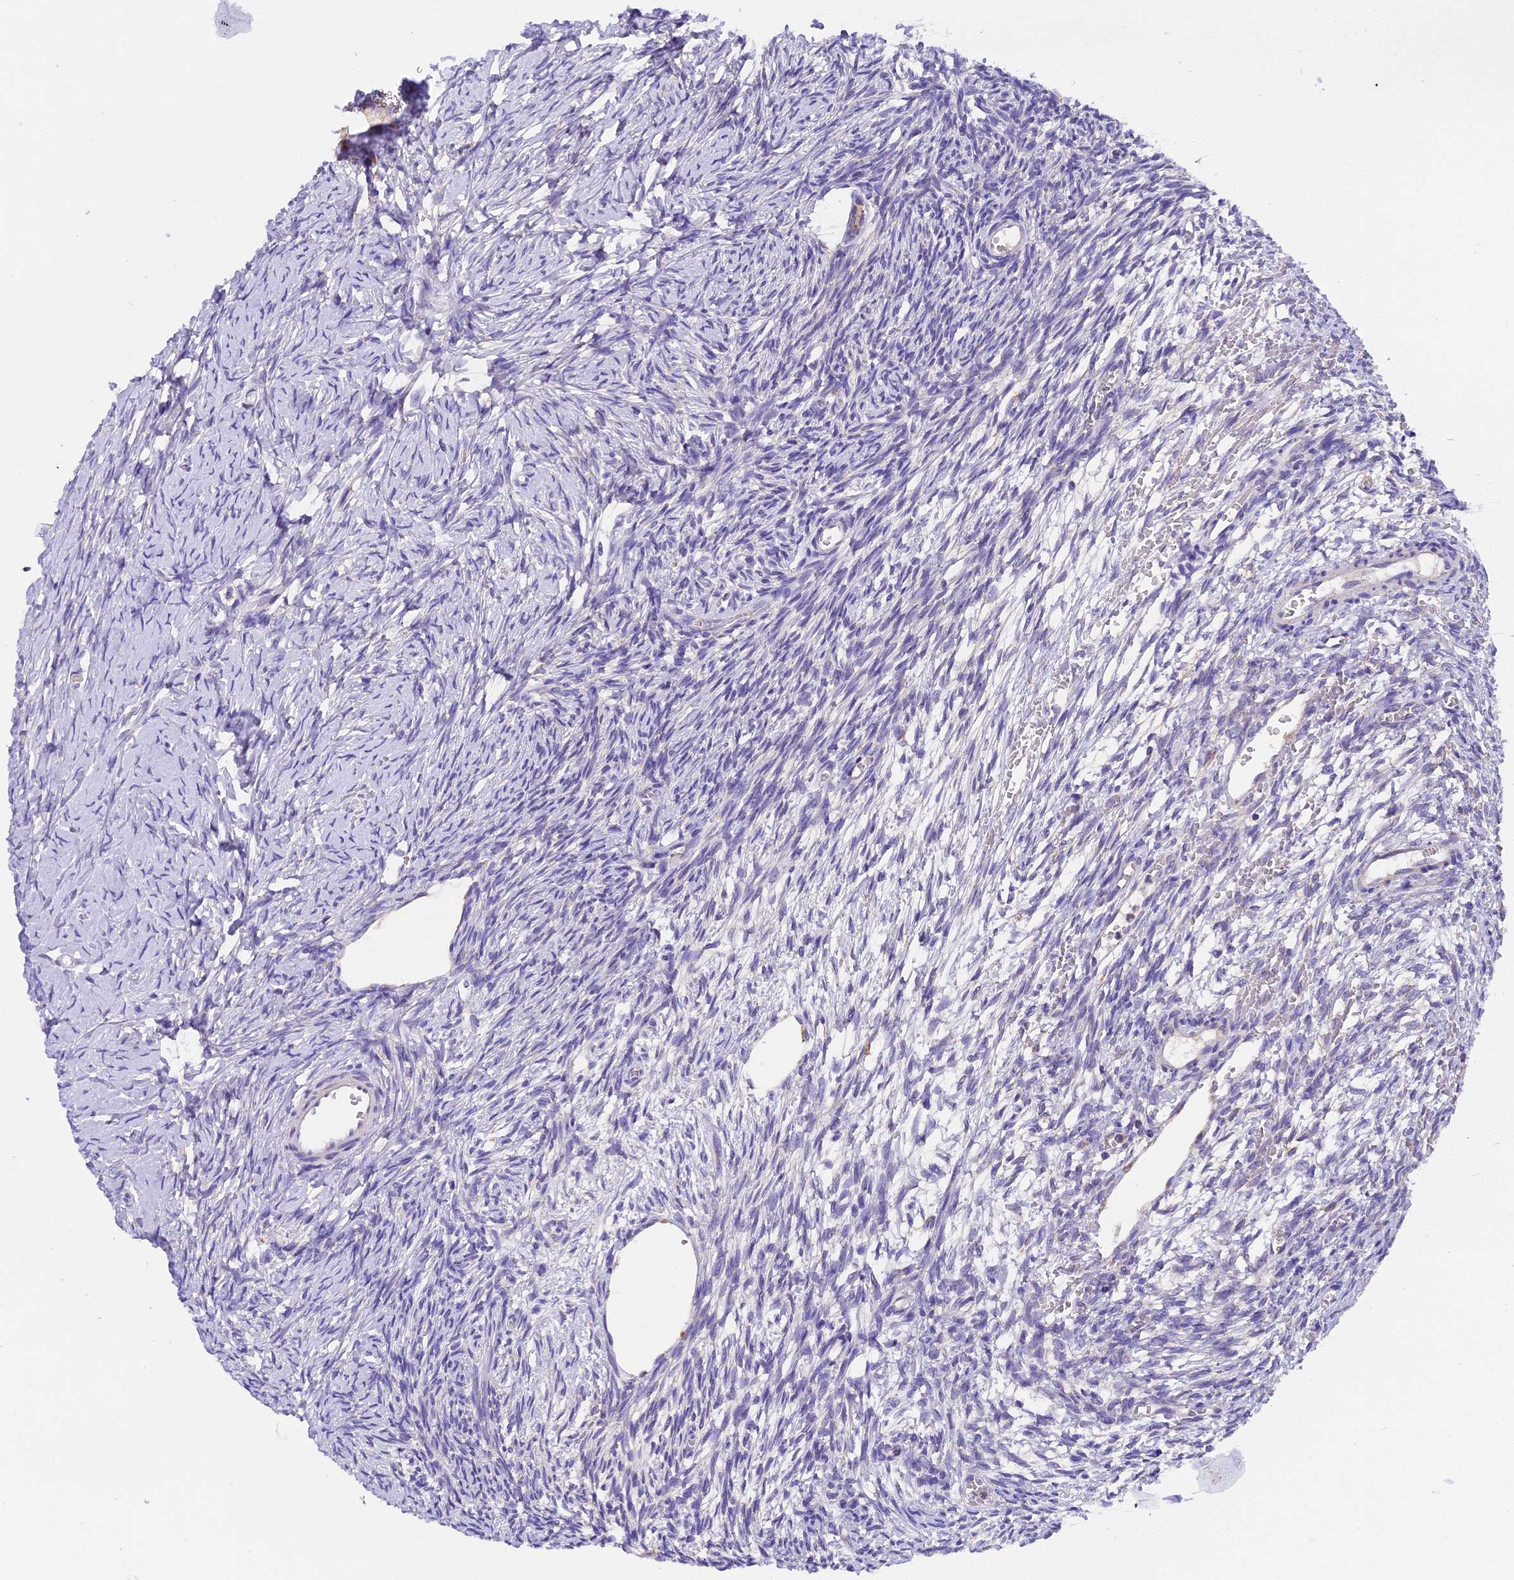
{"staining": {"intensity": "negative", "quantity": "none", "location": "none"}, "tissue": "ovary", "cell_type": "Follicle cells", "image_type": "normal", "snomed": [{"axis": "morphology", "description": "Normal tissue, NOS"}, {"axis": "topography", "description": "Ovary"}], "caption": "The immunohistochemistry micrograph has no significant staining in follicle cells of ovary. Brightfield microscopy of immunohistochemistry stained with DAB (3,3'-diaminobenzidine) (brown) and hematoxylin (blue), captured at high magnification.", "gene": "MGME1", "patient": {"sex": "female", "age": 39}}